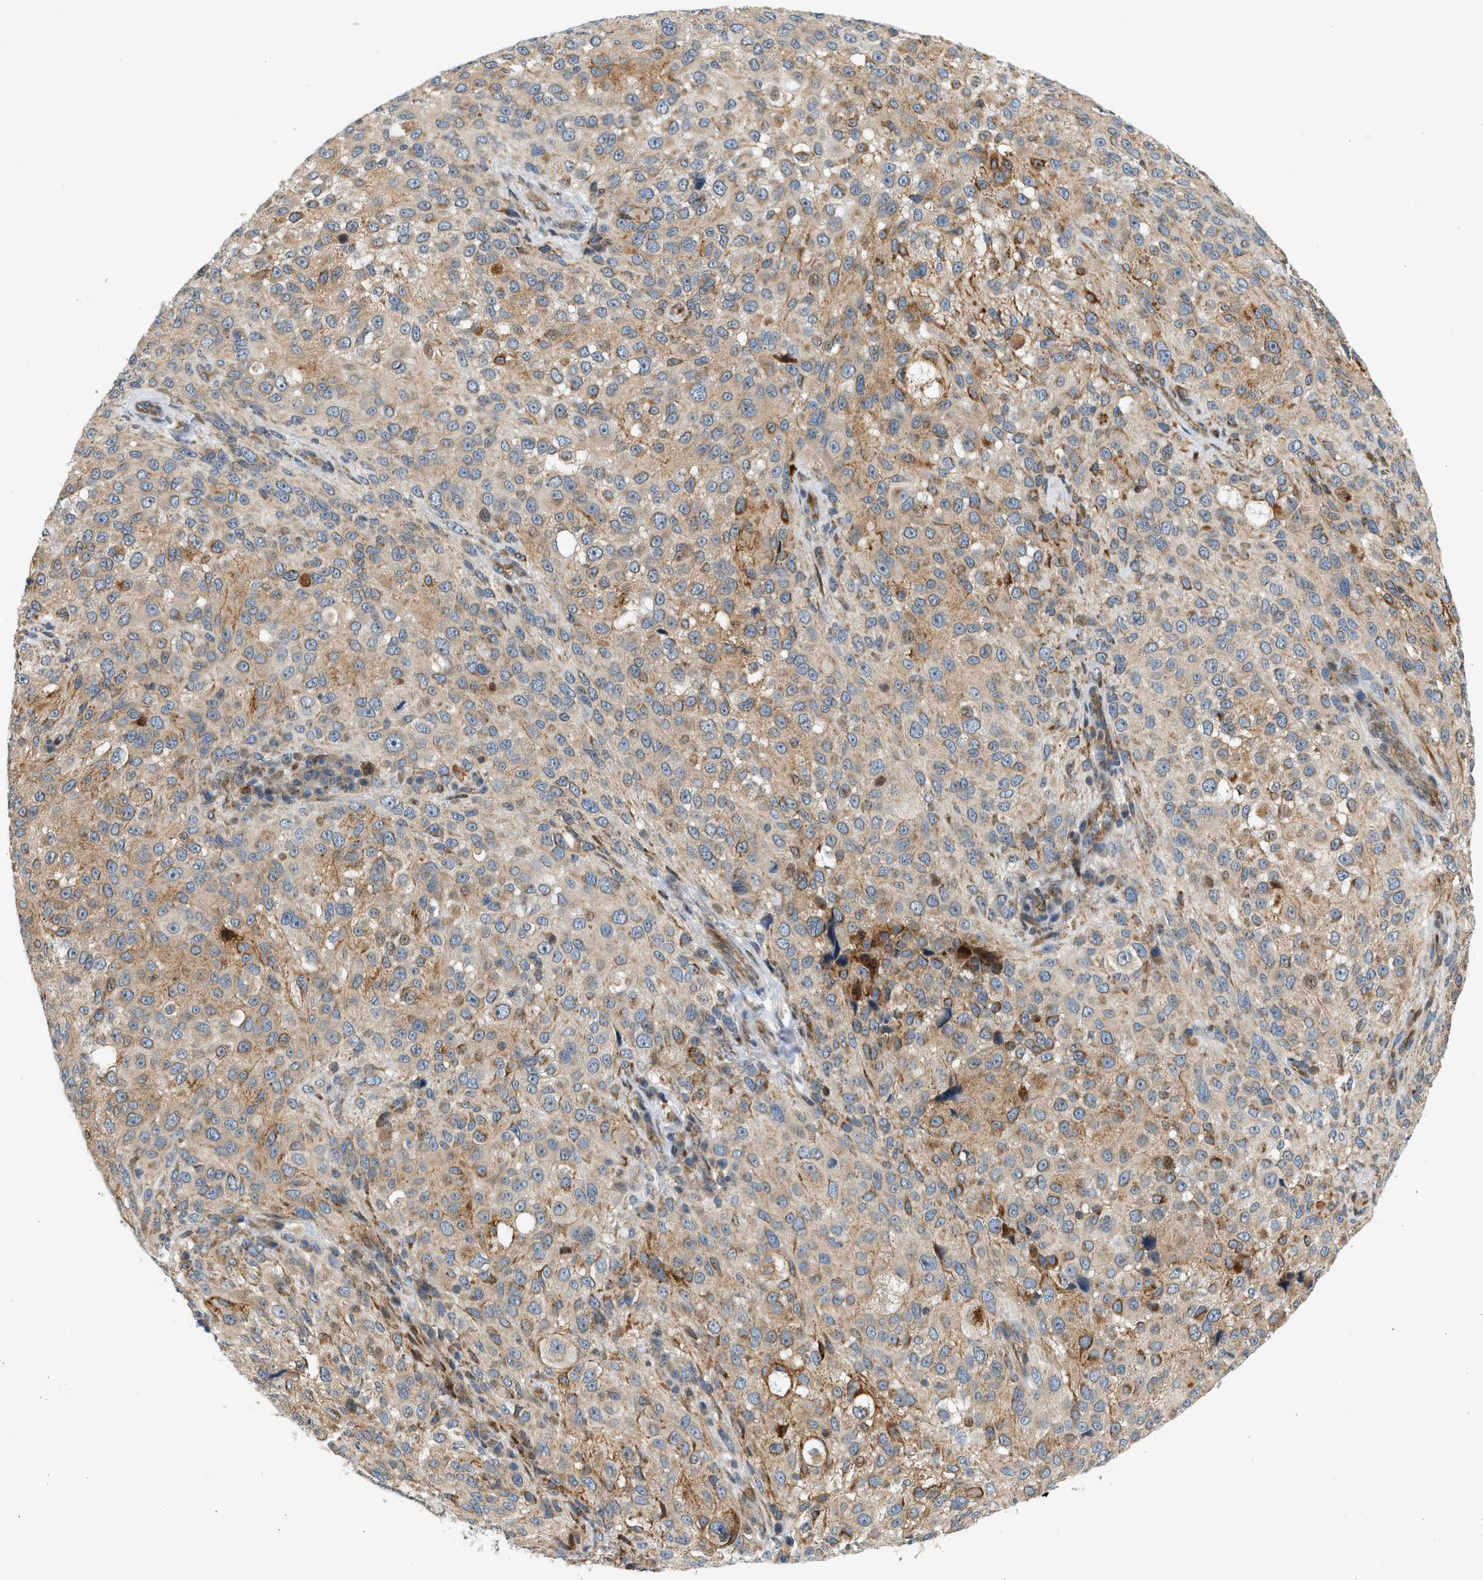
{"staining": {"intensity": "weak", "quantity": ">75%", "location": "cytoplasmic/membranous"}, "tissue": "melanoma", "cell_type": "Tumor cells", "image_type": "cancer", "snomed": [{"axis": "morphology", "description": "Necrosis, NOS"}, {"axis": "morphology", "description": "Malignant melanoma, NOS"}, {"axis": "topography", "description": "Skin"}], "caption": "Immunohistochemical staining of melanoma shows low levels of weak cytoplasmic/membranous expression in about >75% of tumor cells.", "gene": "NRSN2", "patient": {"sex": "female", "age": 87}}